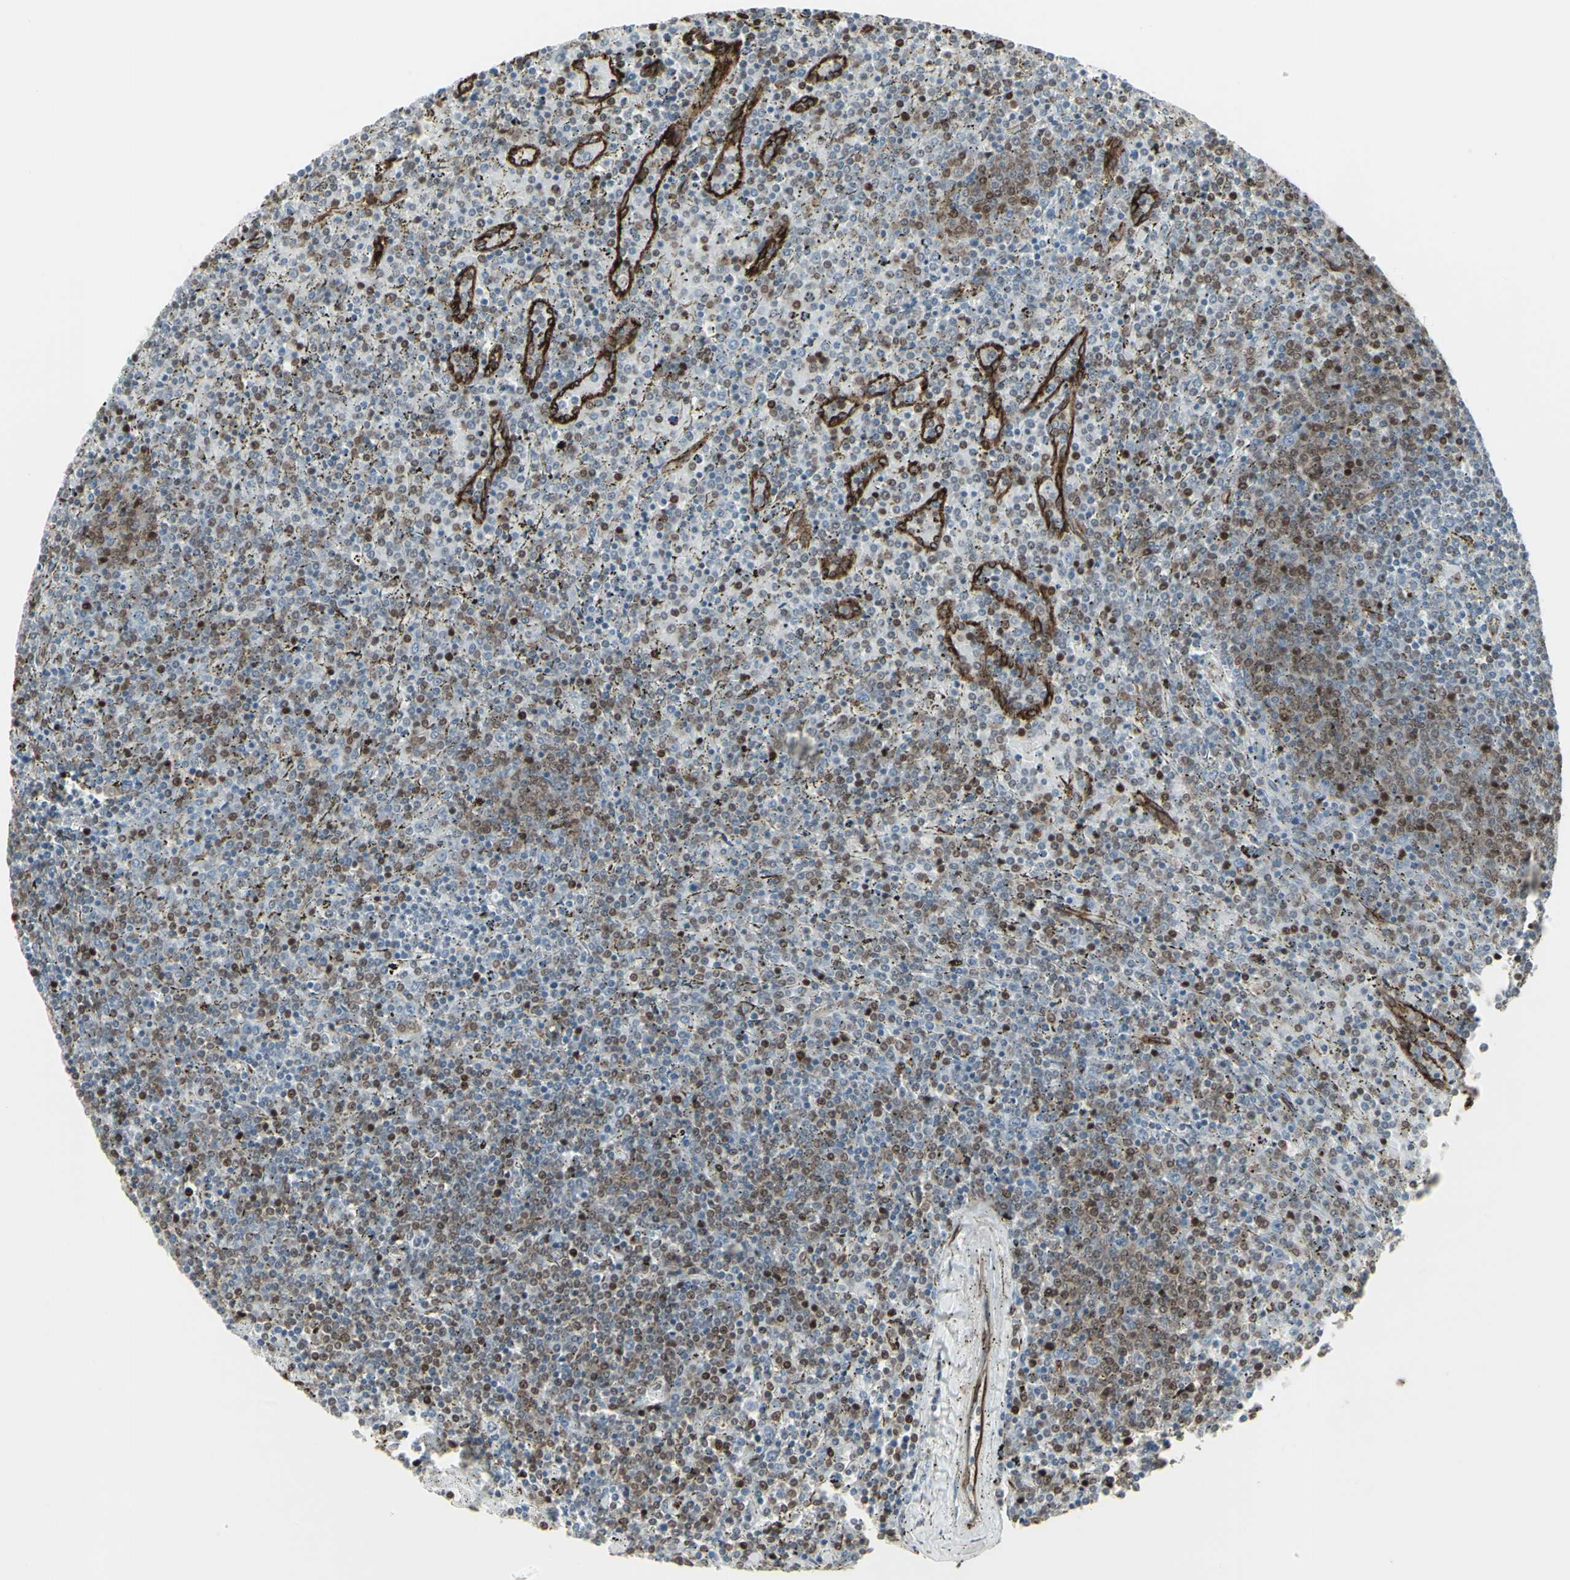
{"staining": {"intensity": "moderate", "quantity": "<25%", "location": "cytoplasmic/membranous,nuclear"}, "tissue": "lymphoma", "cell_type": "Tumor cells", "image_type": "cancer", "snomed": [{"axis": "morphology", "description": "Malignant lymphoma, non-Hodgkin's type, Low grade"}, {"axis": "topography", "description": "Spleen"}], "caption": "Immunohistochemical staining of human lymphoma displays low levels of moderate cytoplasmic/membranous and nuclear protein expression in about <25% of tumor cells.", "gene": "DTX3L", "patient": {"sex": "female", "age": 77}}